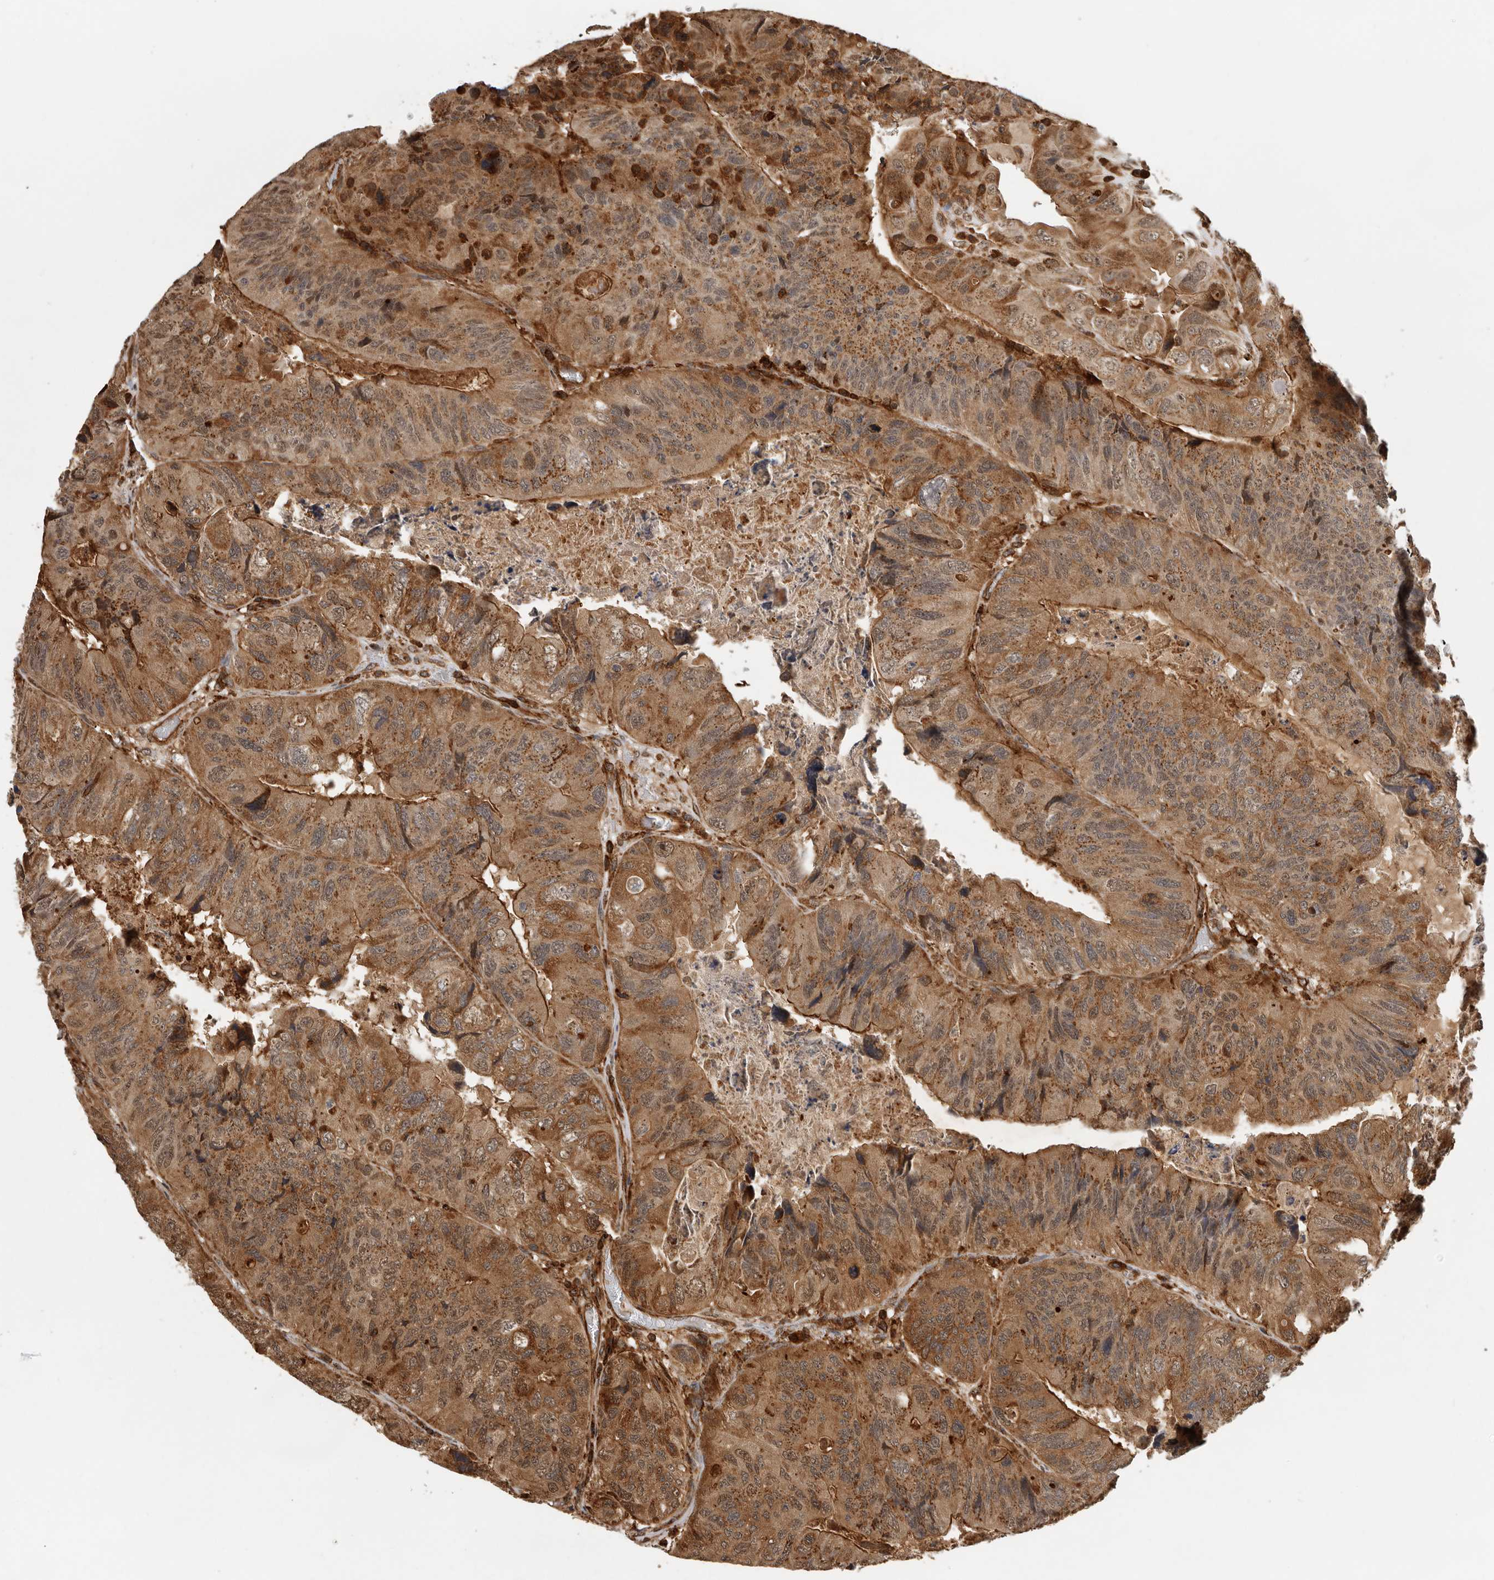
{"staining": {"intensity": "strong", "quantity": ">75%", "location": "cytoplasmic/membranous"}, "tissue": "colorectal cancer", "cell_type": "Tumor cells", "image_type": "cancer", "snomed": [{"axis": "morphology", "description": "Adenocarcinoma, NOS"}, {"axis": "topography", "description": "Rectum"}], "caption": "Protein expression analysis of human colorectal adenocarcinoma reveals strong cytoplasmic/membranous staining in about >75% of tumor cells.", "gene": "RNF157", "patient": {"sex": "male", "age": 63}}